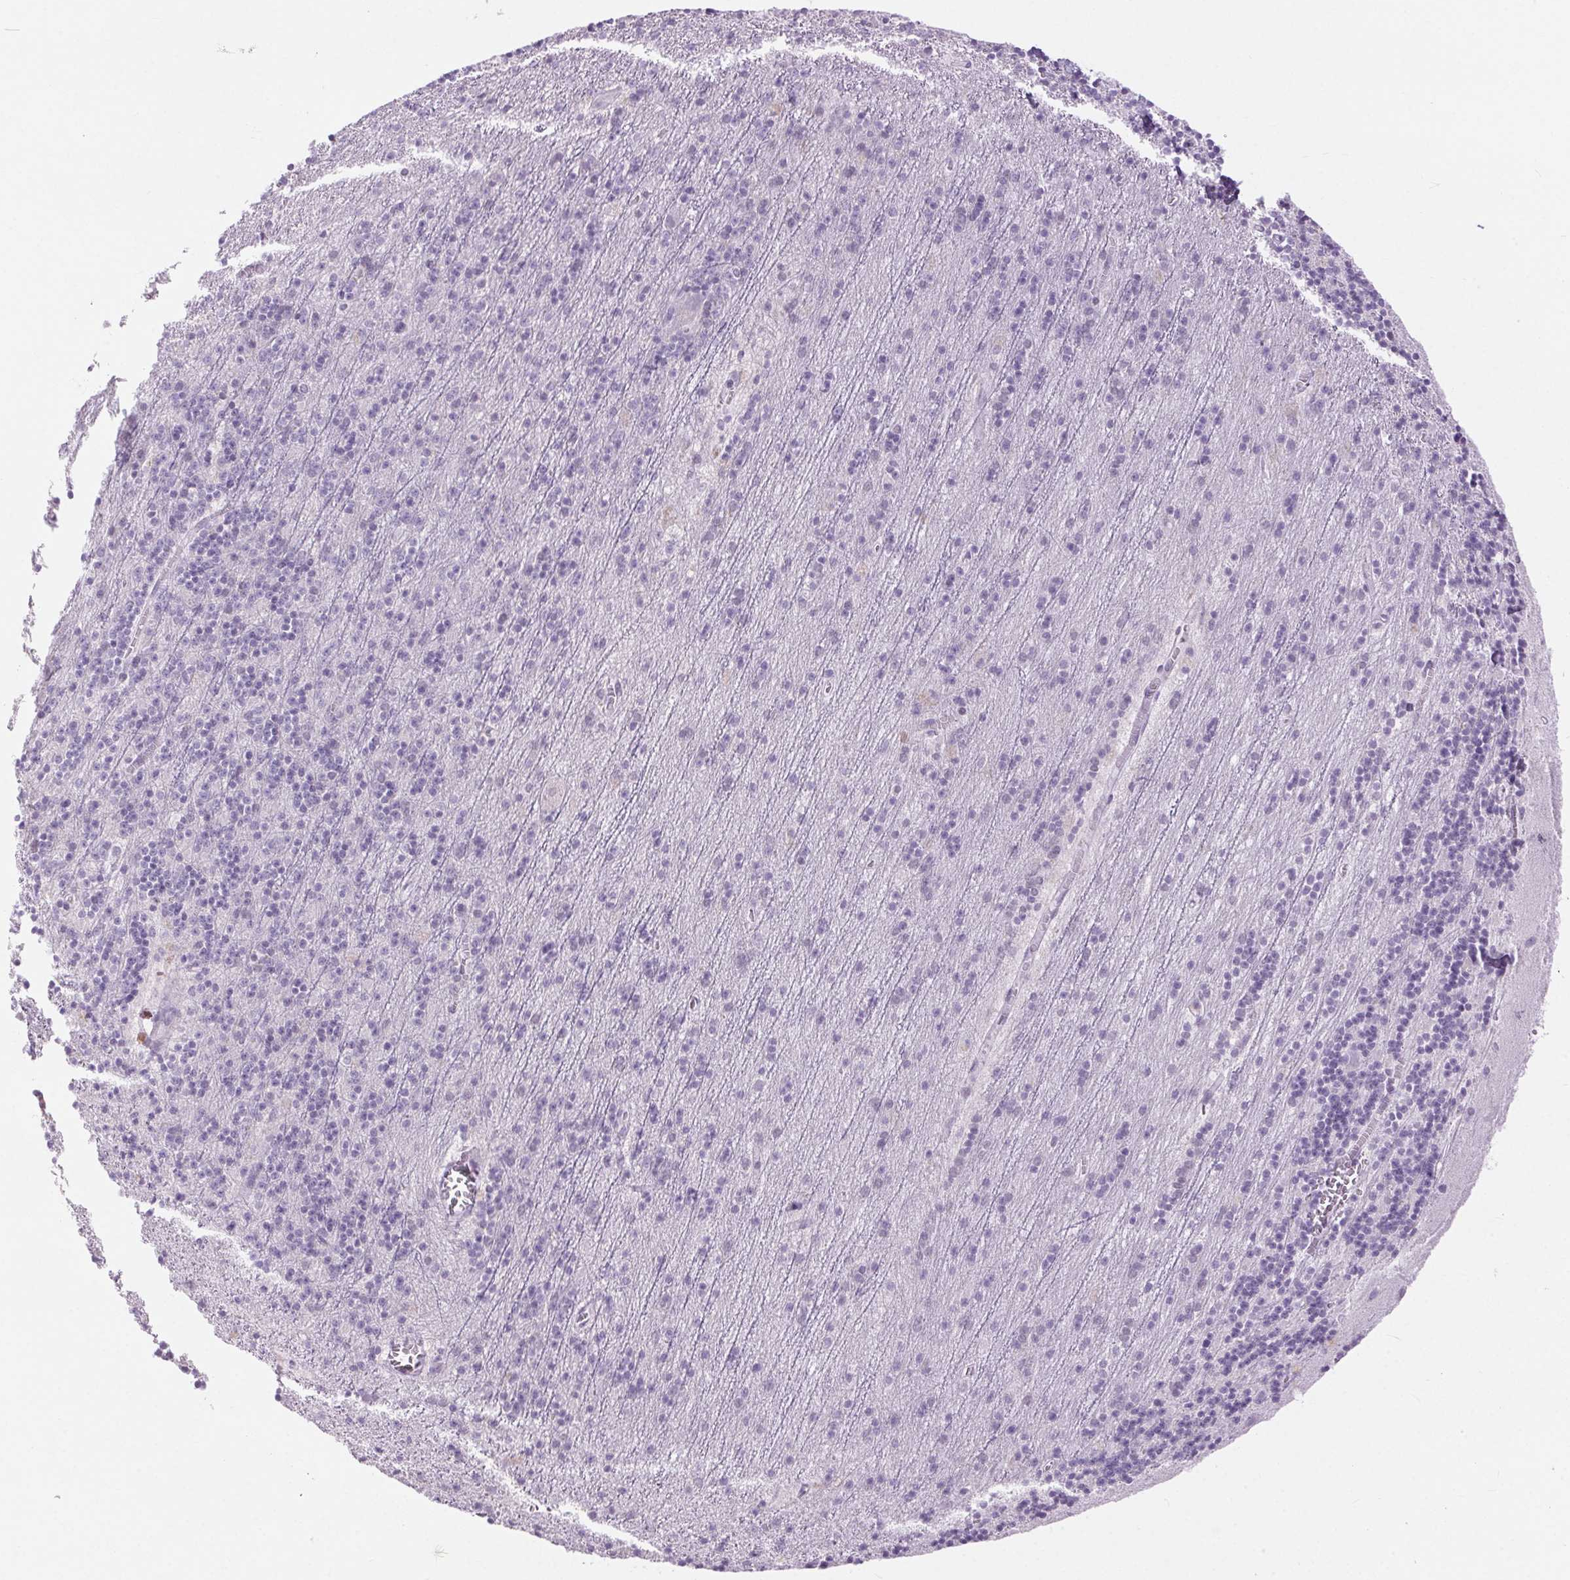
{"staining": {"intensity": "negative", "quantity": "none", "location": "none"}, "tissue": "cerebellum", "cell_type": "Cells in granular layer", "image_type": "normal", "snomed": [{"axis": "morphology", "description": "Normal tissue, NOS"}, {"axis": "topography", "description": "Cerebellum"}], "caption": "There is no significant positivity in cells in granular layer of cerebellum. The staining is performed using DAB (3,3'-diaminobenzidine) brown chromogen with nuclei counter-stained in using hematoxylin.", "gene": "BEND2", "patient": {"sex": "male", "age": 70}}